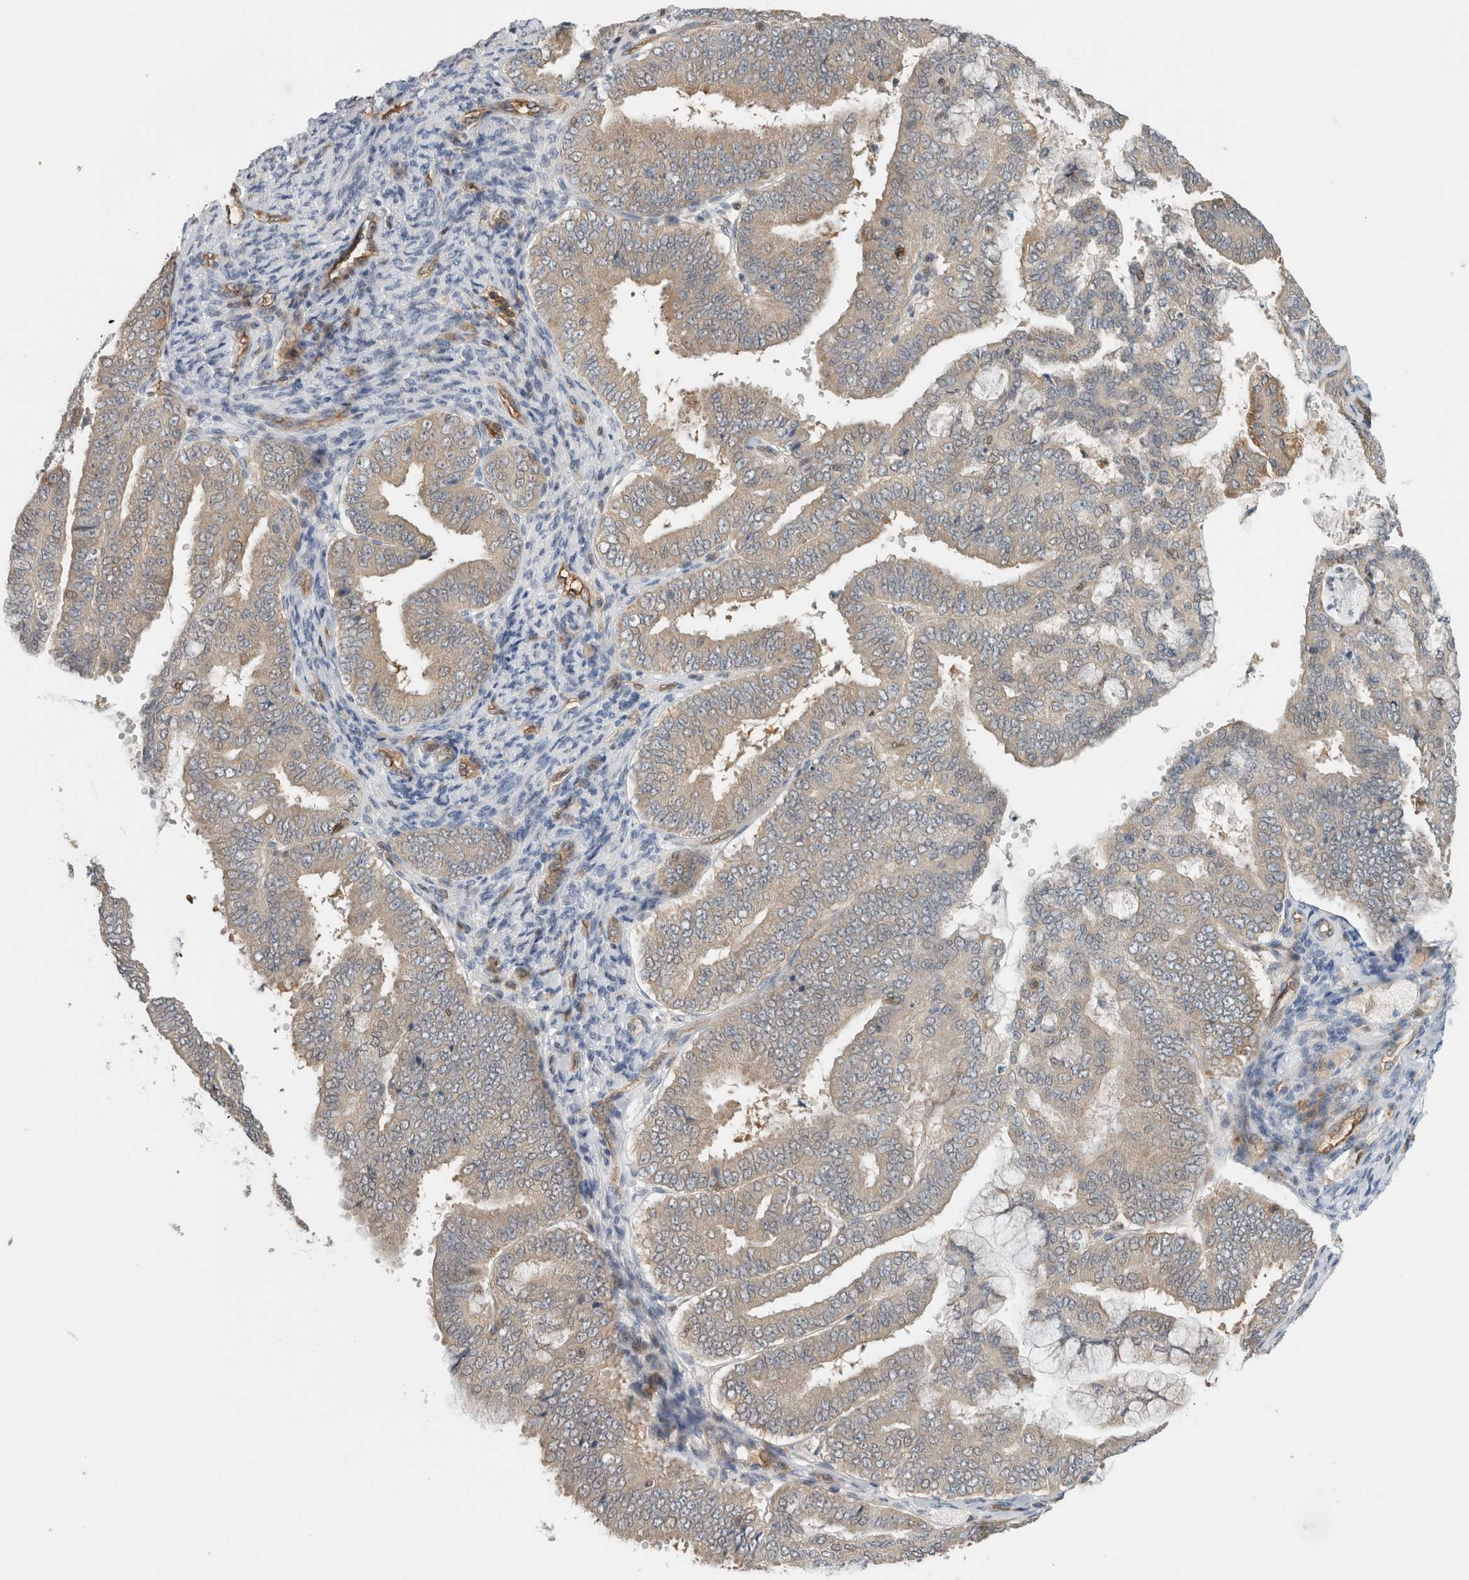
{"staining": {"intensity": "weak", "quantity": "<25%", "location": "cytoplasmic/membranous"}, "tissue": "endometrial cancer", "cell_type": "Tumor cells", "image_type": "cancer", "snomed": [{"axis": "morphology", "description": "Adenocarcinoma, NOS"}, {"axis": "topography", "description": "Endometrium"}], "caption": "Immunohistochemical staining of human endometrial cancer (adenocarcinoma) shows no significant positivity in tumor cells.", "gene": "PFDN4", "patient": {"sex": "female", "age": 63}}